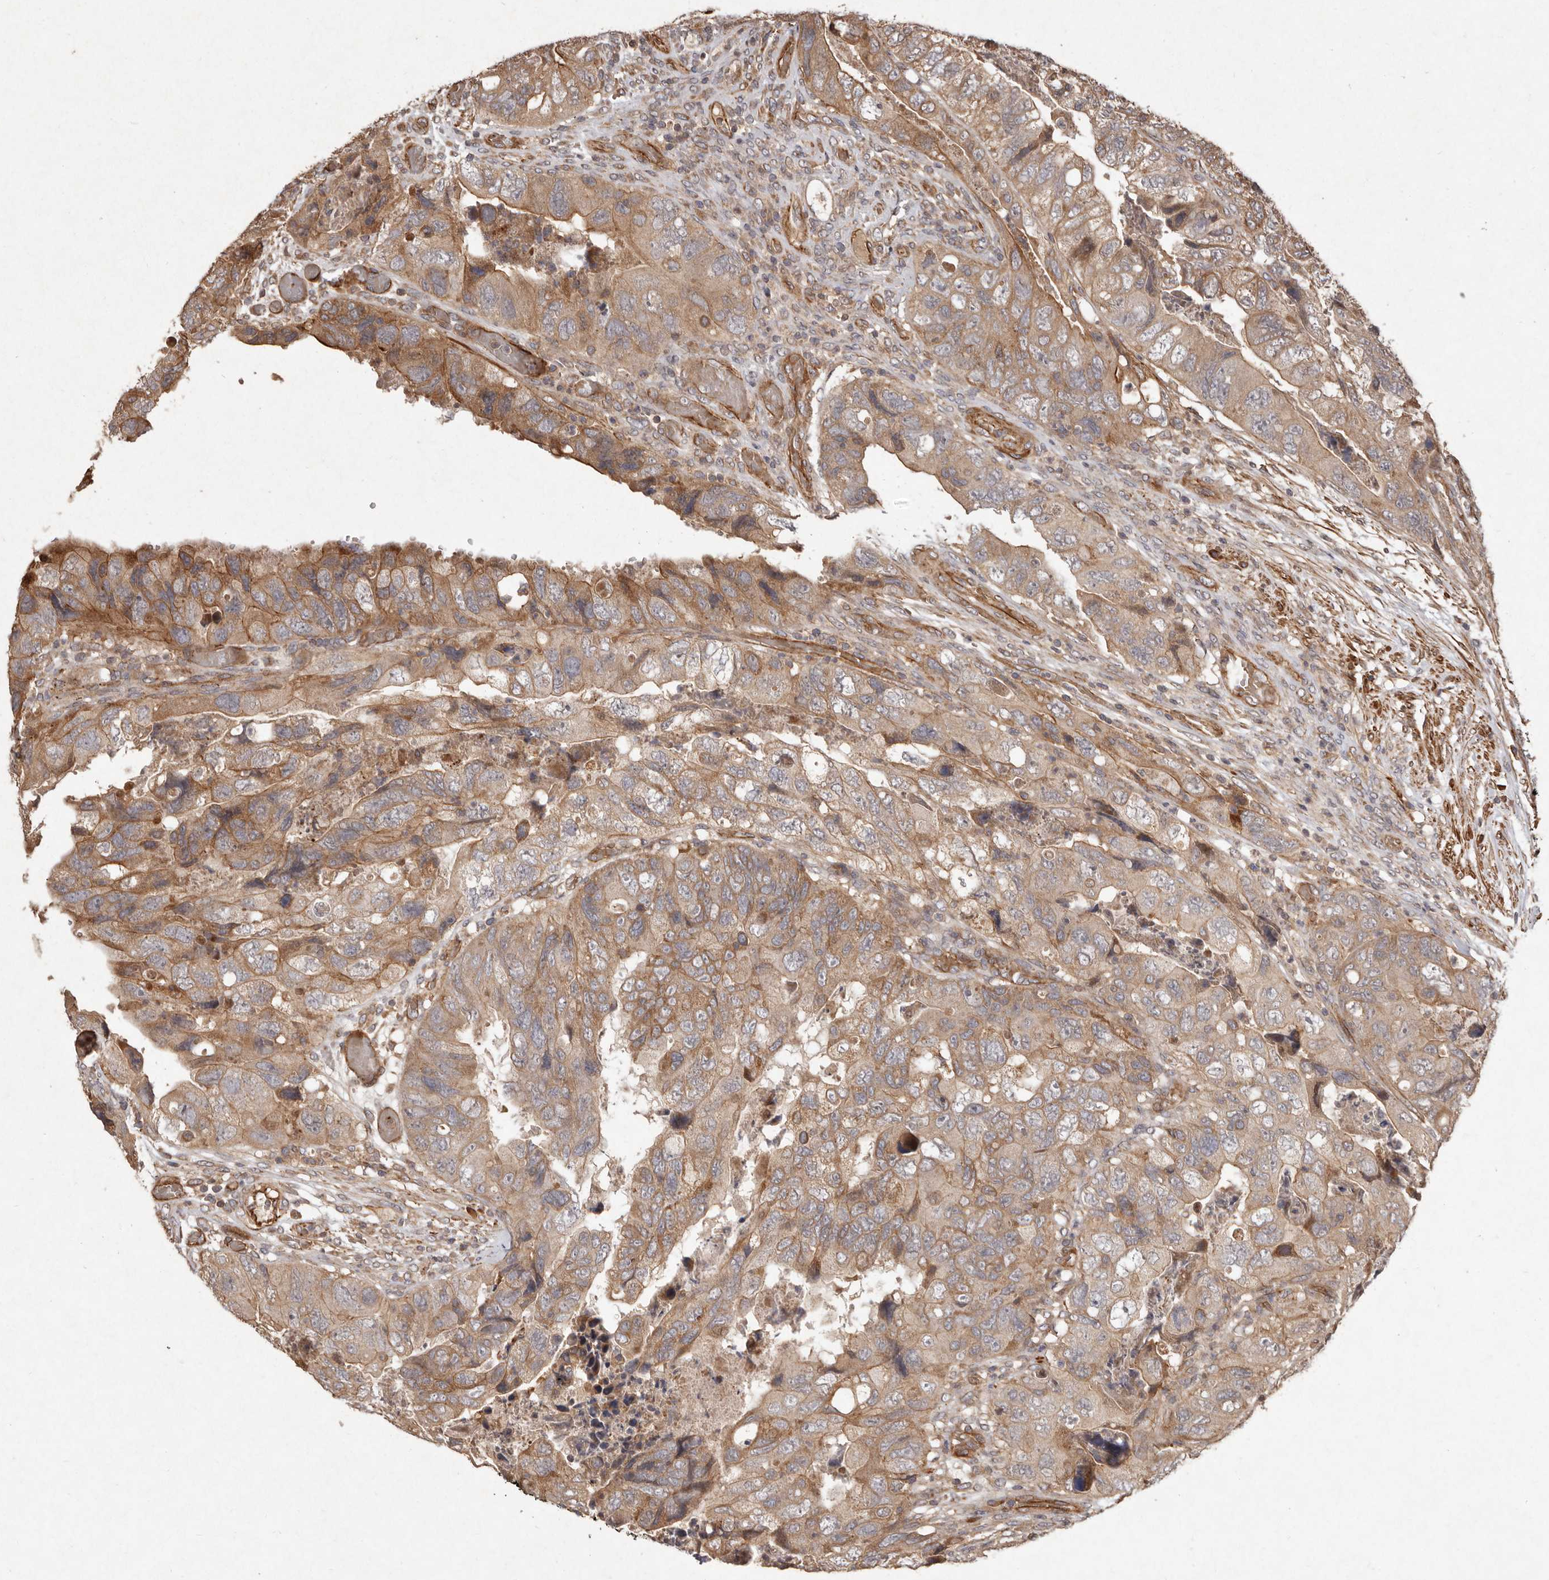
{"staining": {"intensity": "moderate", "quantity": "25%-75%", "location": "cytoplasmic/membranous"}, "tissue": "colorectal cancer", "cell_type": "Tumor cells", "image_type": "cancer", "snomed": [{"axis": "morphology", "description": "Adenocarcinoma, NOS"}, {"axis": "topography", "description": "Rectum"}], "caption": "A photomicrograph showing moderate cytoplasmic/membranous staining in approximately 25%-75% of tumor cells in colorectal cancer (adenocarcinoma), as visualized by brown immunohistochemical staining.", "gene": "SEMA3A", "patient": {"sex": "male", "age": 63}}